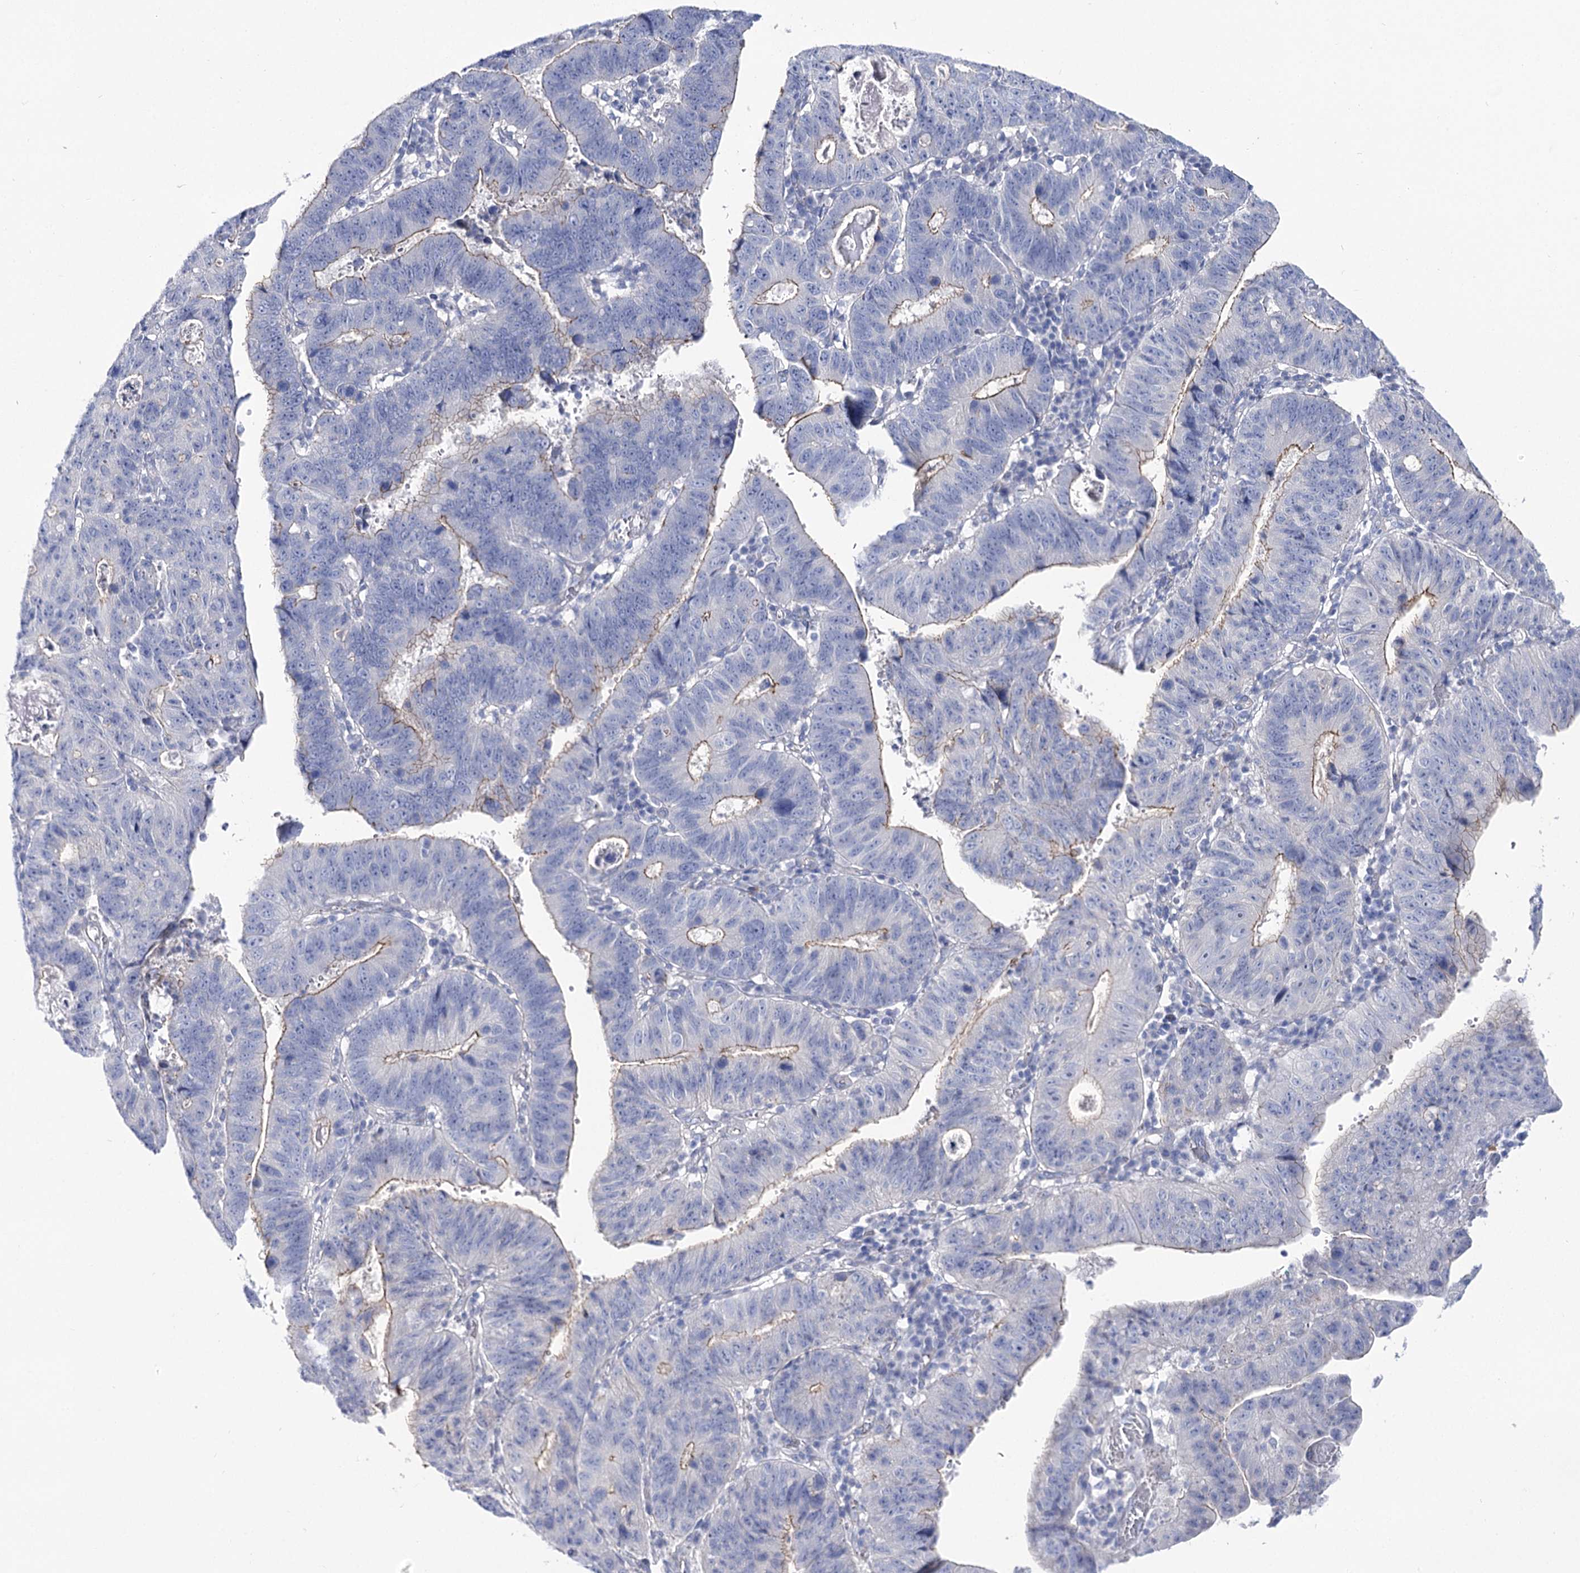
{"staining": {"intensity": "weak", "quantity": "<25%", "location": "cytoplasmic/membranous"}, "tissue": "stomach cancer", "cell_type": "Tumor cells", "image_type": "cancer", "snomed": [{"axis": "morphology", "description": "Adenocarcinoma, NOS"}, {"axis": "topography", "description": "Stomach"}], "caption": "Human stomach cancer stained for a protein using immunohistochemistry (IHC) demonstrates no positivity in tumor cells.", "gene": "NRAP", "patient": {"sex": "male", "age": 59}}